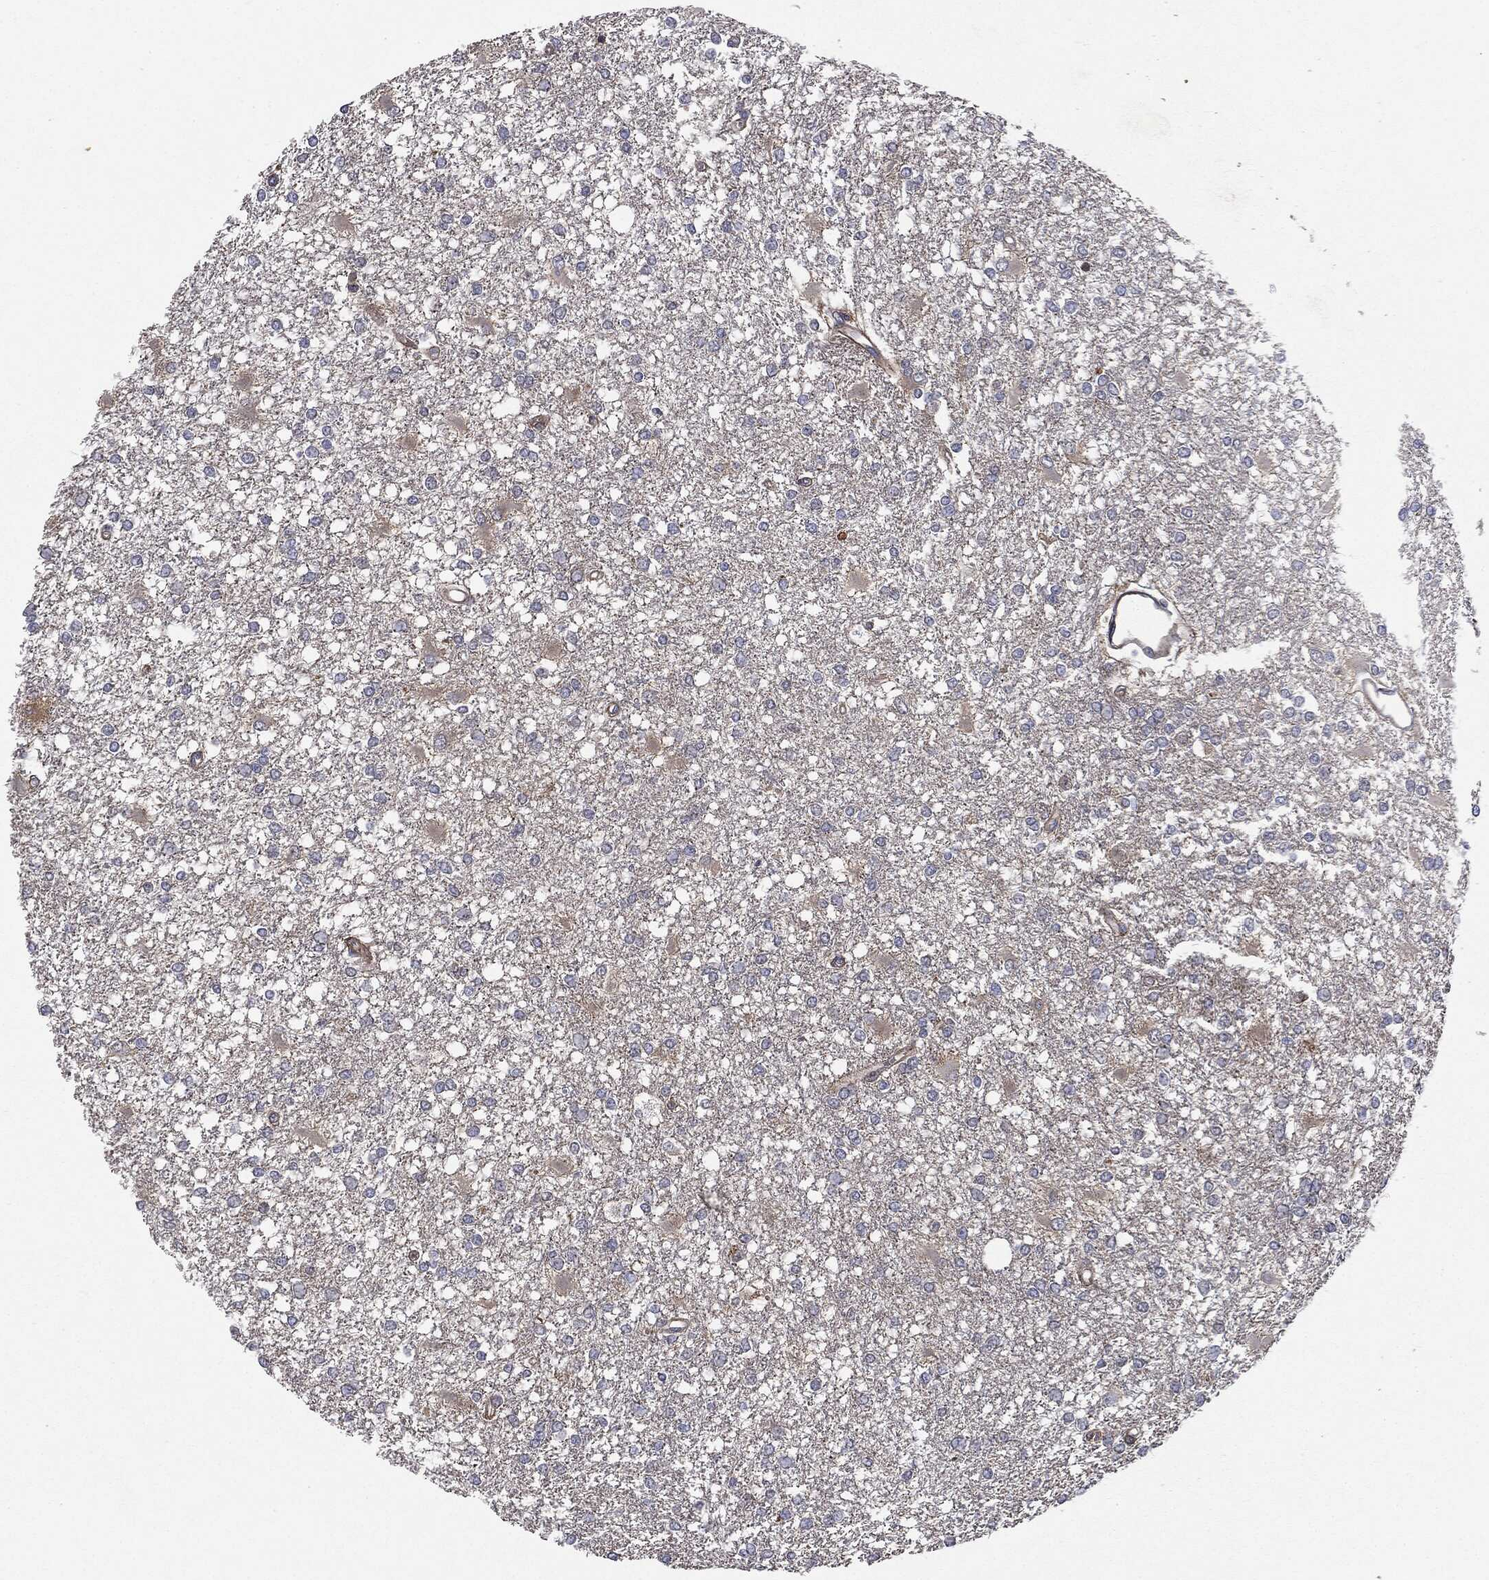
{"staining": {"intensity": "negative", "quantity": "none", "location": "none"}, "tissue": "glioma", "cell_type": "Tumor cells", "image_type": "cancer", "snomed": [{"axis": "morphology", "description": "Glioma, malignant, High grade"}, {"axis": "topography", "description": "Cerebral cortex"}], "caption": "High power microscopy micrograph of an immunohistochemistry image of malignant glioma (high-grade), revealing no significant positivity in tumor cells. (Brightfield microscopy of DAB (3,3'-diaminobenzidine) immunohistochemistry (IHC) at high magnification).", "gene": "EPS15L1", "patient": {"sex": "male", "age": 79}}